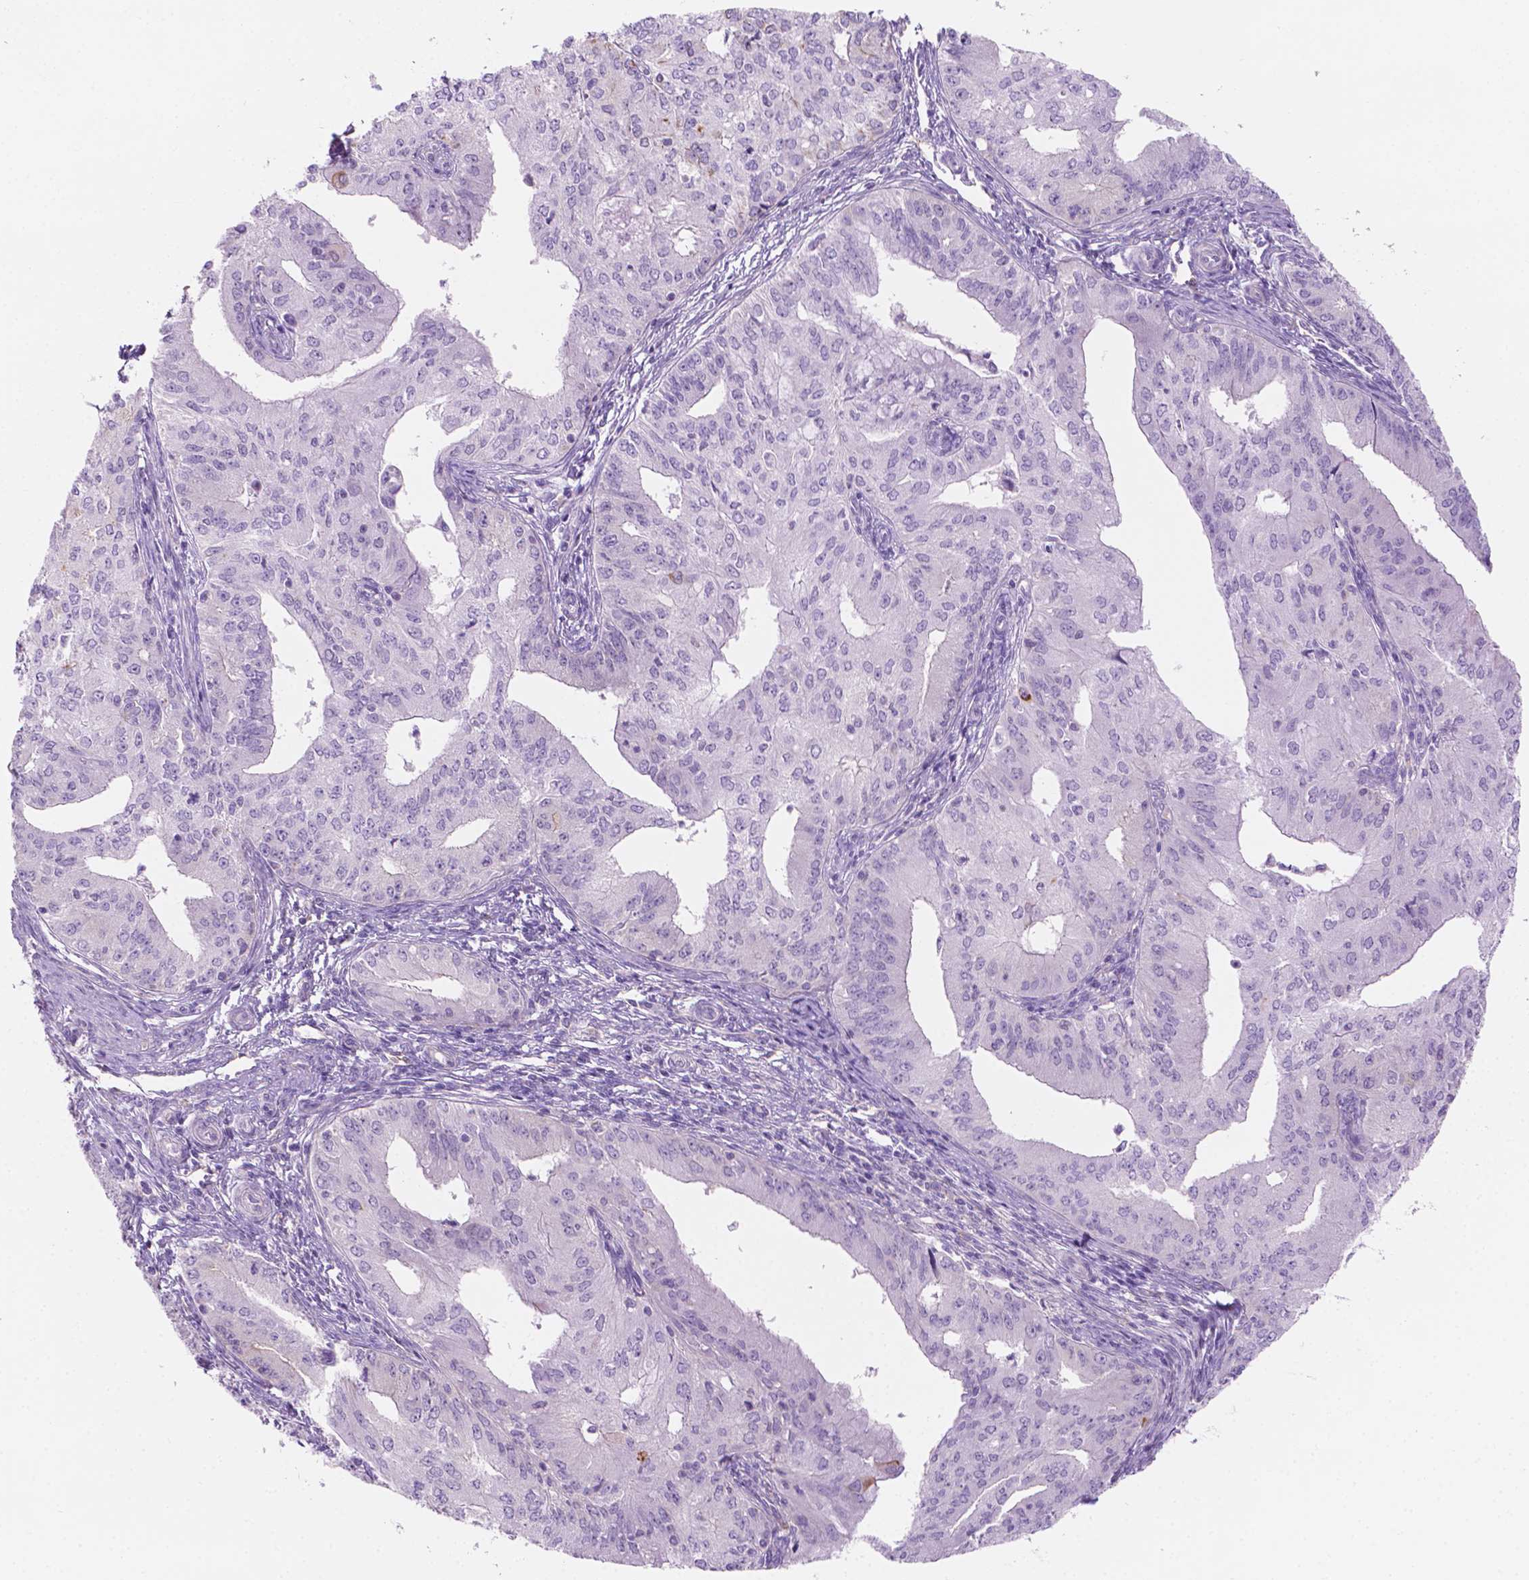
{"staining": {"intensity": "negative", "quantity": "none", "location": "none"}, "tissue": "endometrial cancer", "cell_type": "Tumor cells", "image_type": "cancer", "snomed": [{"axis": "morphology", "description": "Adenocarcinoma, NOS"}, {"axis": "topography", "description": "Endometrium"}], "caption": "The micrograph exhibits no staining of tumor cells in endometrial adenocarcinoma. (DAB immunohistochemistry visualized using brightfield microscopy, high magnification).", "gene": "EPPK1", "patient": {"sex": "female", "age": 50}}